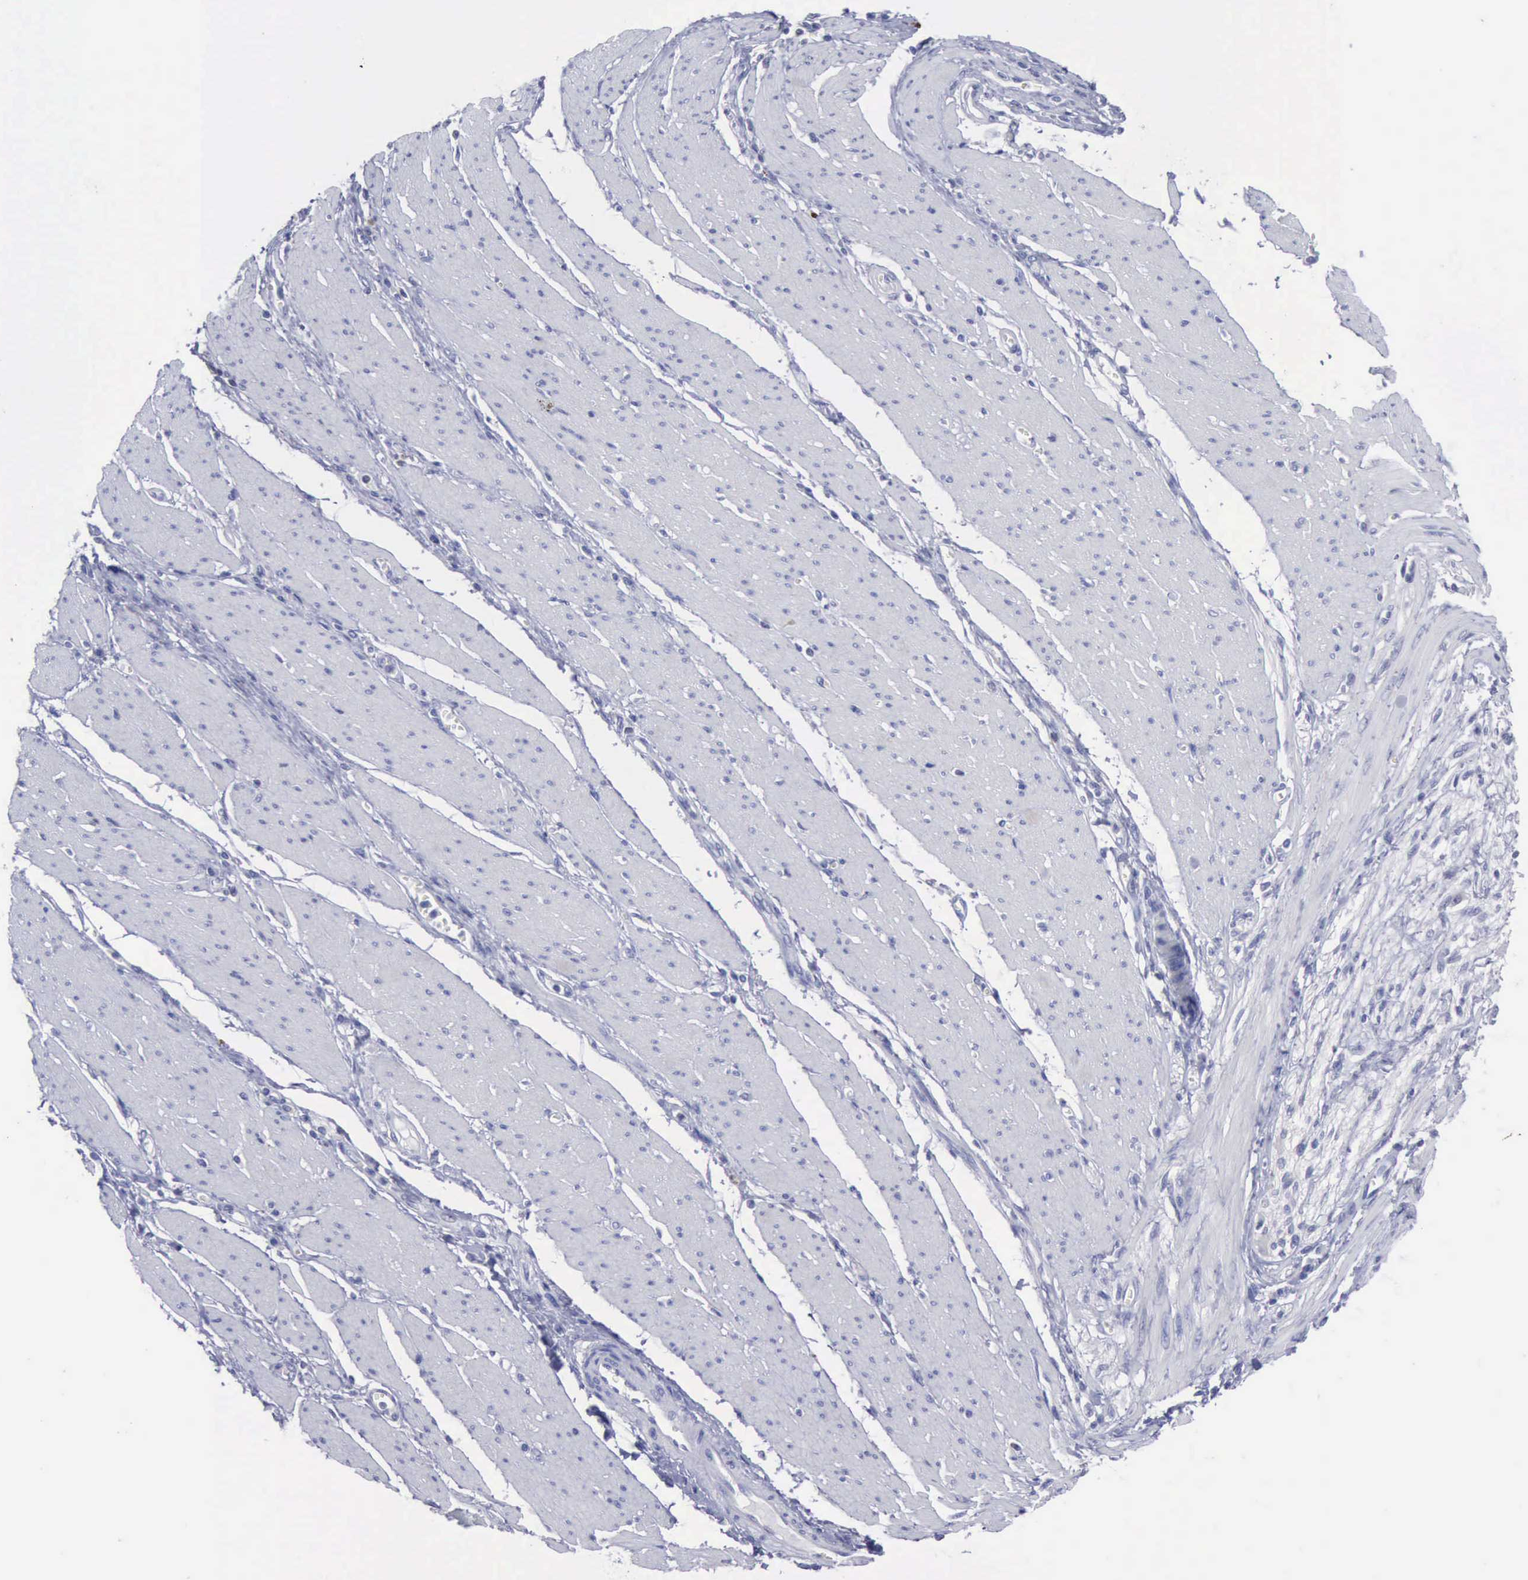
{"staining": {"intensity": "negative", "quantity": "none", "location": "none"}, "tissue": "pancreatic cancer", "cell_type": "Tumor cells", "image_type": "cancer", "snomed": [{"axis": "morphology", "description": "Adenocarcinoma, NOS"}, {"axis": "topography", "description": "Pancreas"}], "caption": "This is a histopathology image of IHC staining of pancreatic cancer (adenocarcinoma), which shows no staining in tumor cells.", "gene": "SATB2", "patient": {"sex": "female", "age": 70}}